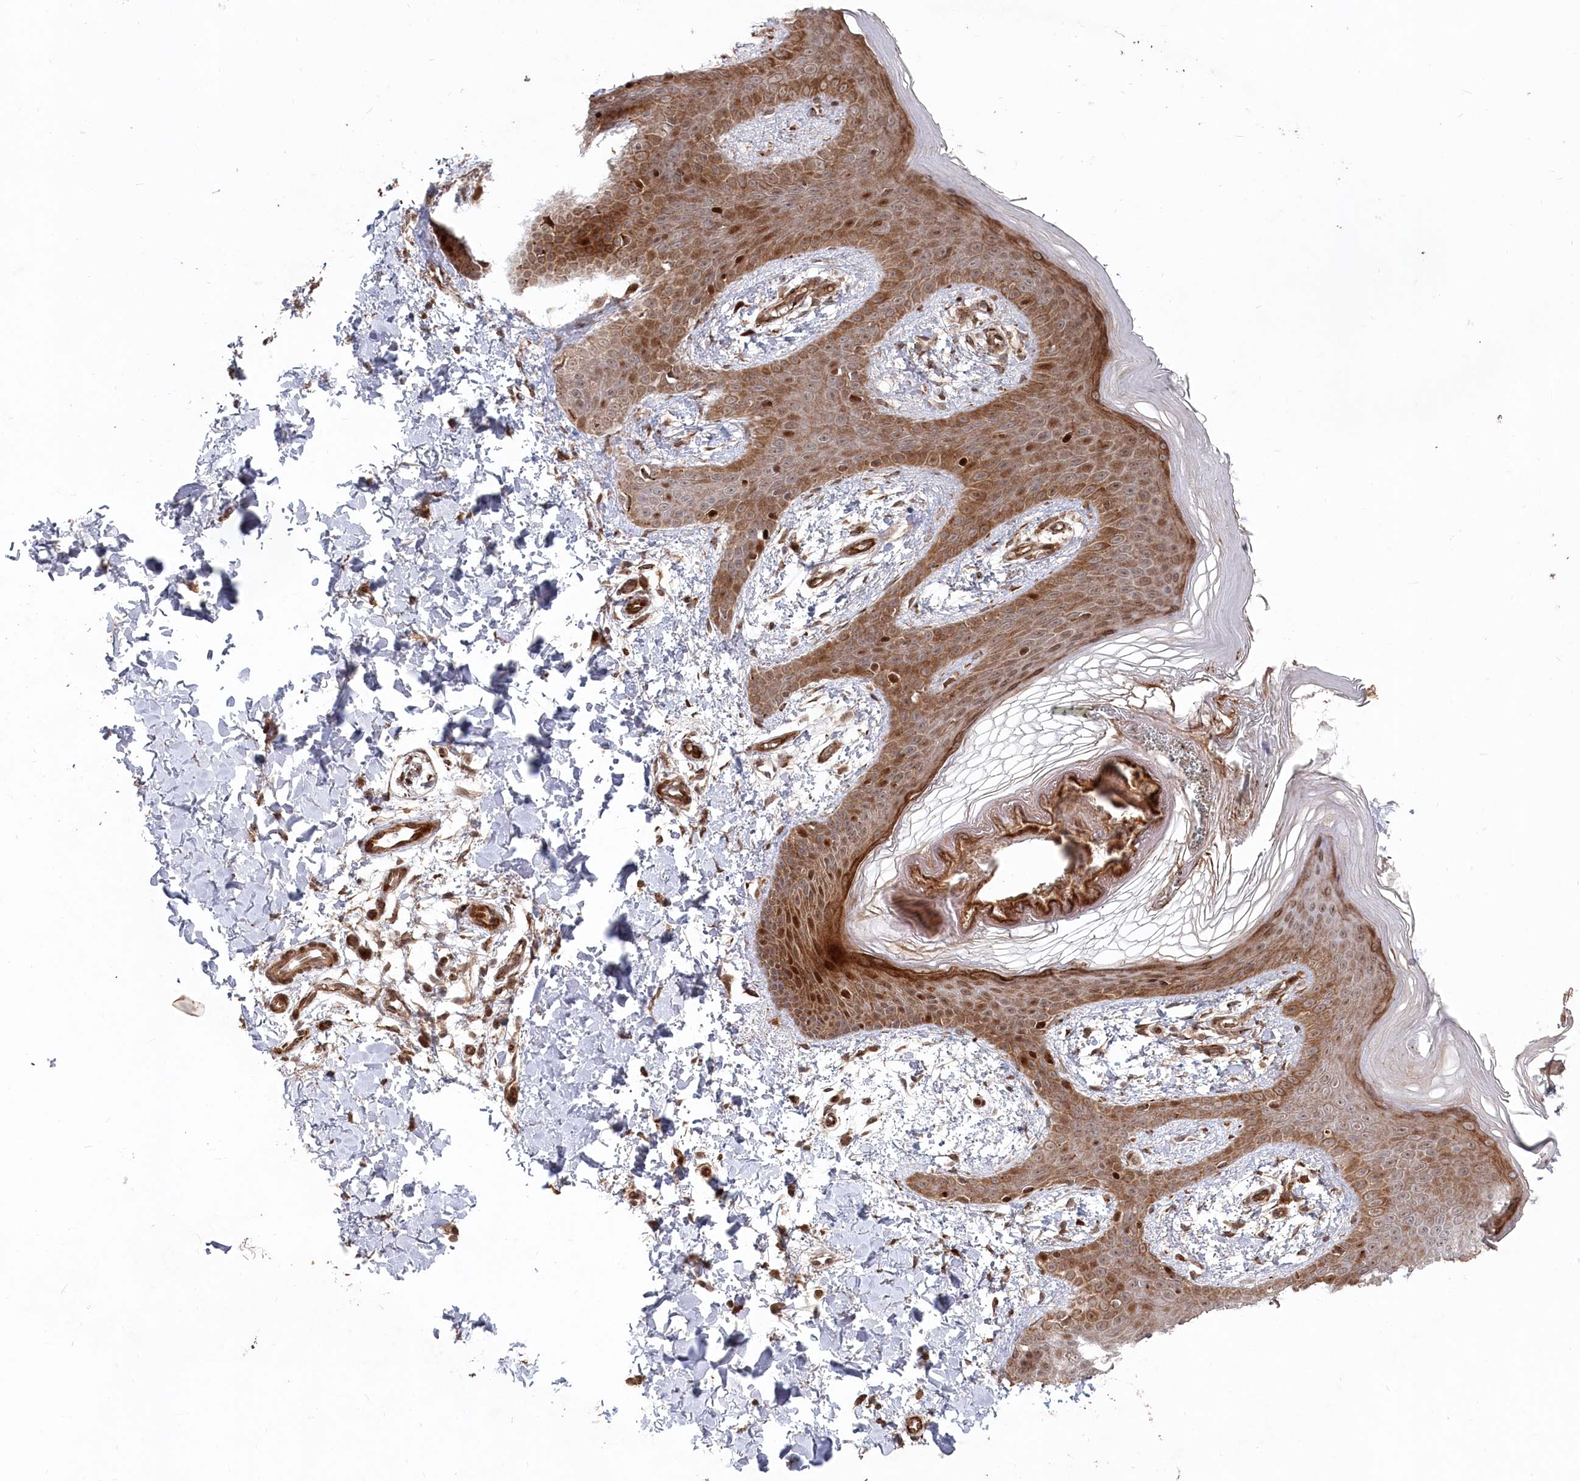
{"staining": {"intensity": "moderate", "quantity": ">75%", "location": "cytoplasmic/membranous,nuclear"}, "tissue": "skin", "cell_type": "Fibroblasts", "image_type": "normal", "snomed": [{"axis": "morphology", "description": "Normal tissue, NOS"}, {"axis": "topography", "description": "Skin"}], "caption": "Human skin stained for a protein (brown) demonstrates moderate cytoplasmic/membranous,nuclear positive positivity in approximately >75% of fibroblasts.", "gene": "POLR3A", "patient": {"sex": "male", "age": 36}}